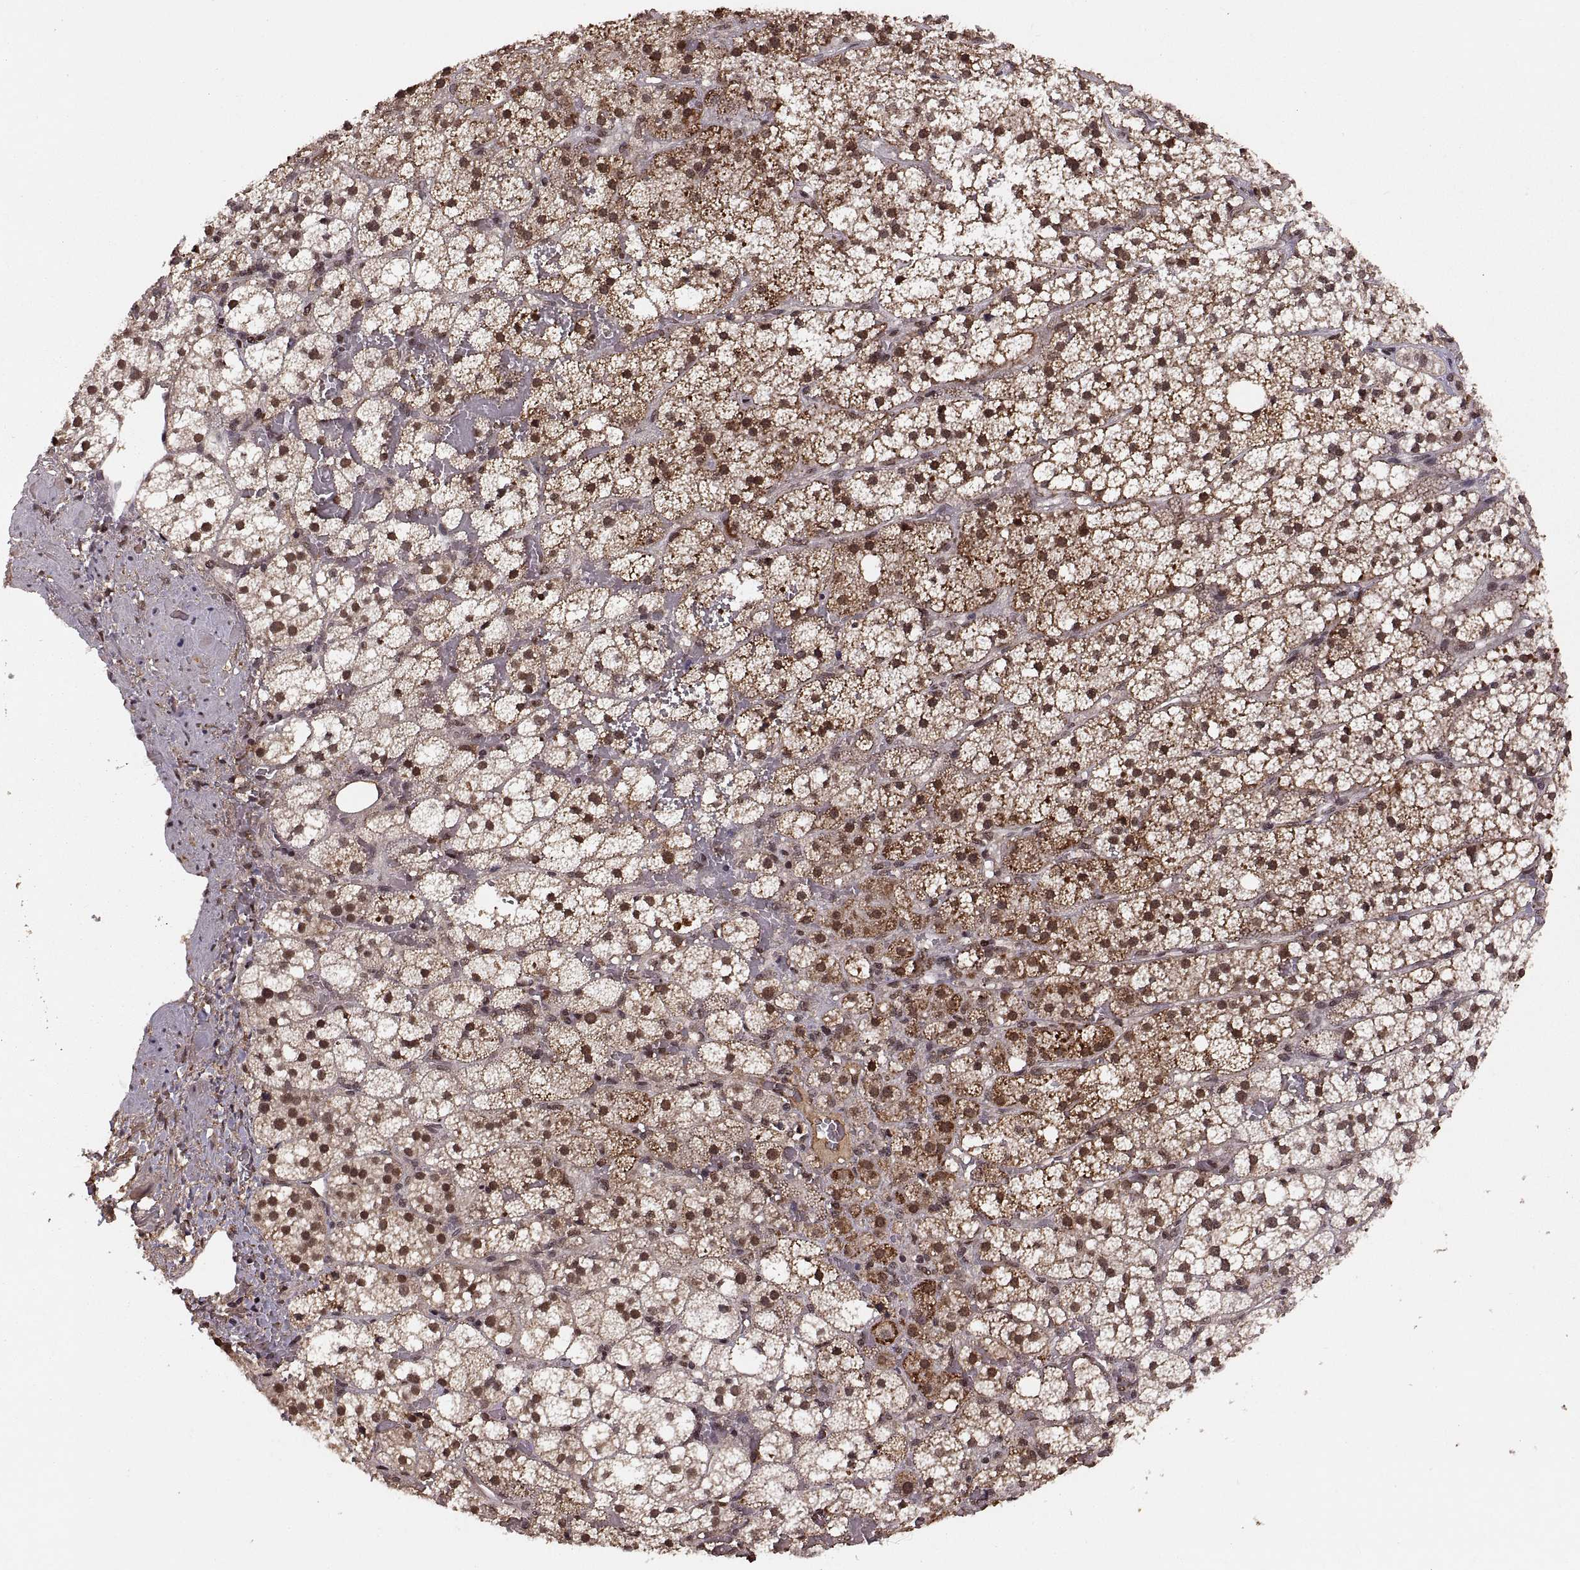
{"staining": {"intensity": "moderate", "quantity": ">75%", "location": "cytoplasmic/membranous,nuclear"}, "tissue": "adrenal gland", "cell_type": "Glandular cells", "image_type": "normal", "snomed": [{"axis": "morphology", "description": "Normal tissue, NOS"}, {"axis": "topography", "description": "Adrenal gland"}], "caption": "IHC (DAB (3,3'-diaminobenzidine)) staining of normal adrenal gland demonstrates moderate cytoplasmic/membranous,nuclear protein staining in approximately >75% of glandular cells.", "gene": "RFT1", "patient": {"sex": "male", "age": 53}}